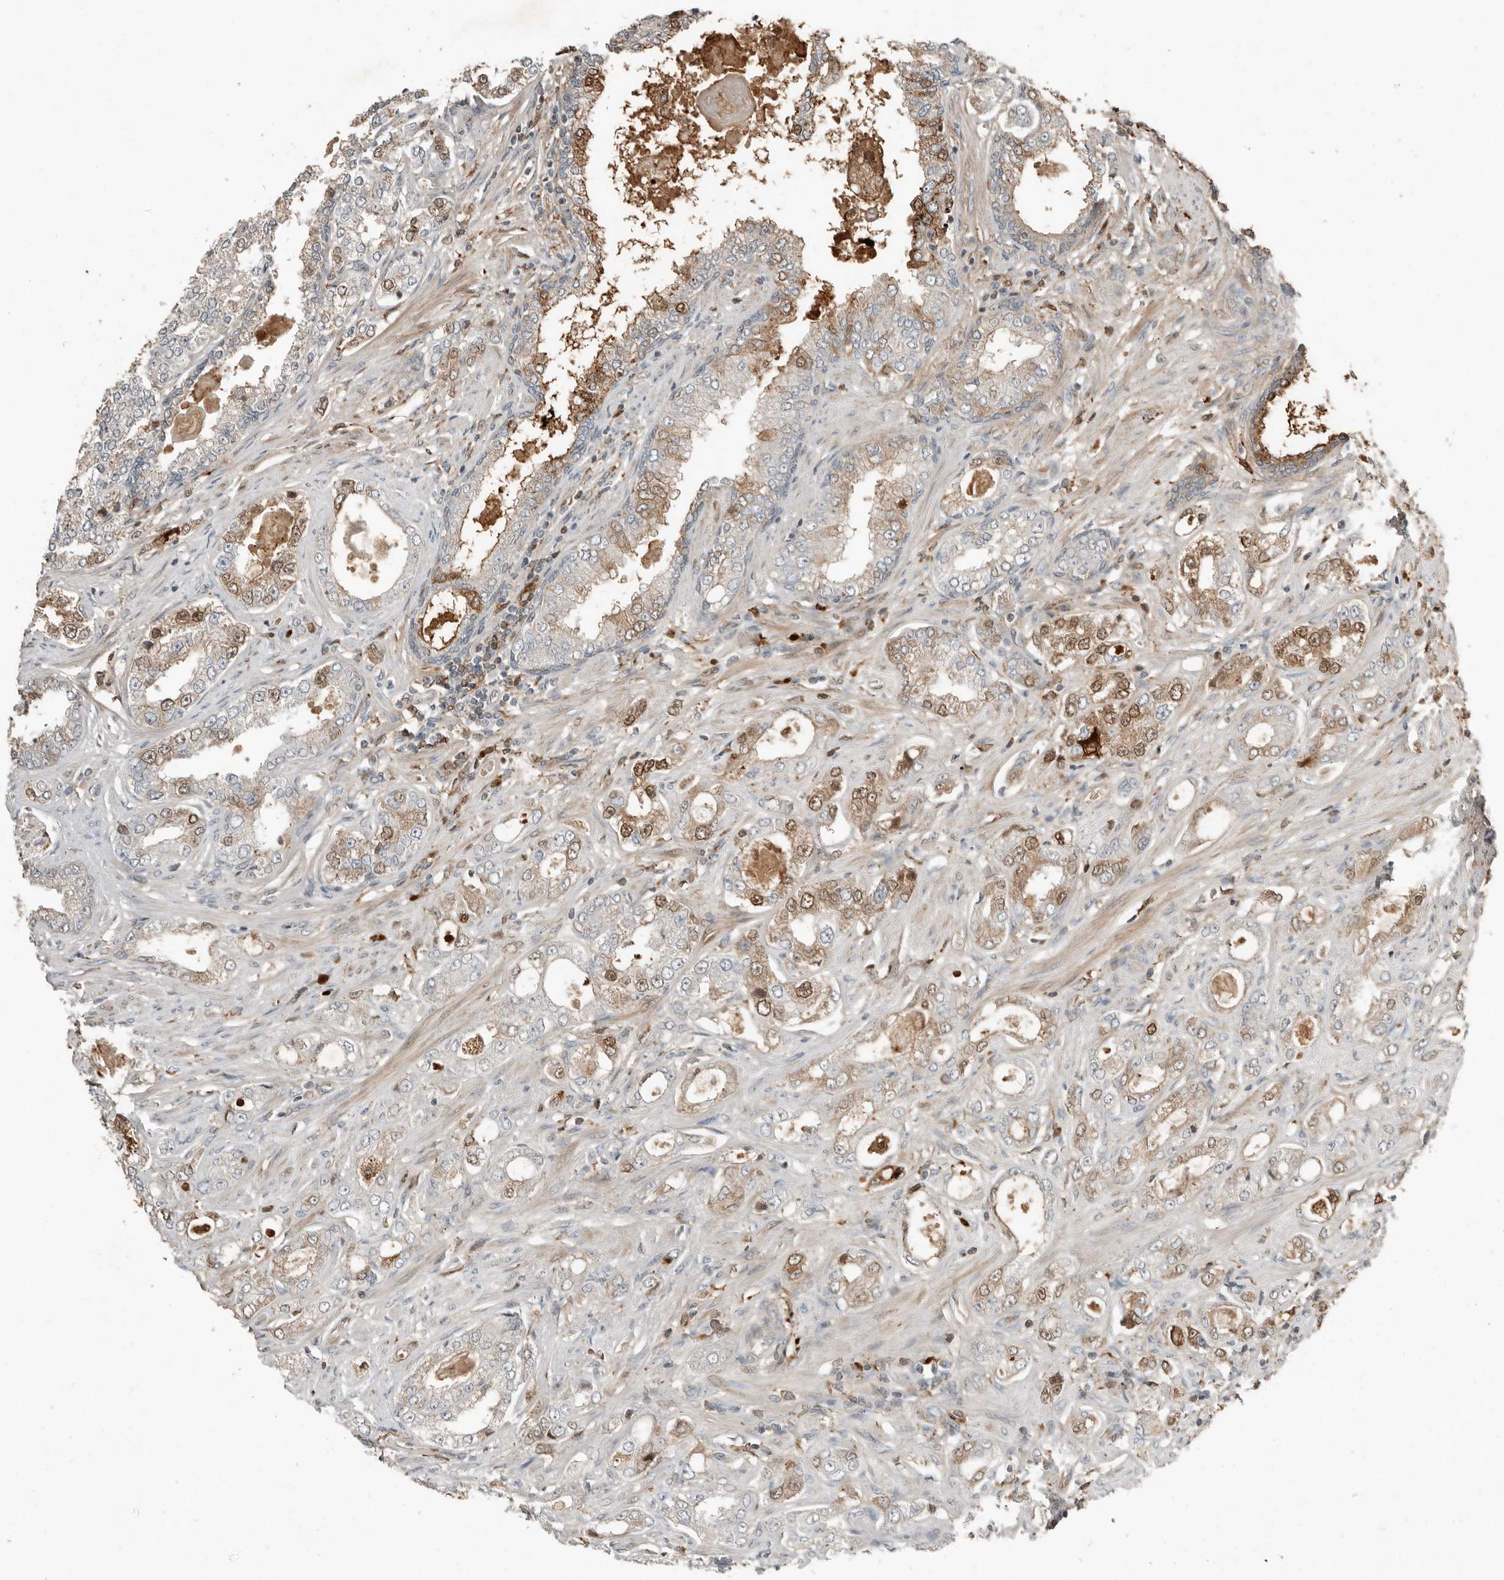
{"staining": {"intensity": "moderate", "quantity": "<25%", "location": "cytoplasmic/membranous,nuclear"}, "tissue": "prostate cancer", "cell_type": "Tumor cells", "image_type": "cancer", "snomed": [{"axis": "morphology", "description": "Normal tissue, NOS"}, {"axis": "morphology", "description": "Adenocarcinoma, High grade"}, {"axis": "topography", "description": "Prostate"}], "caption": "Immunohistochemical staining of prostate adenocarcinoma (high-grade) demonstrates moderate cytoplasmic/membranous and nuclear protein staining in about <25% of tumor cells.", "gene": "KLHL38", "patient": {"sex": "male", "age": 83}}